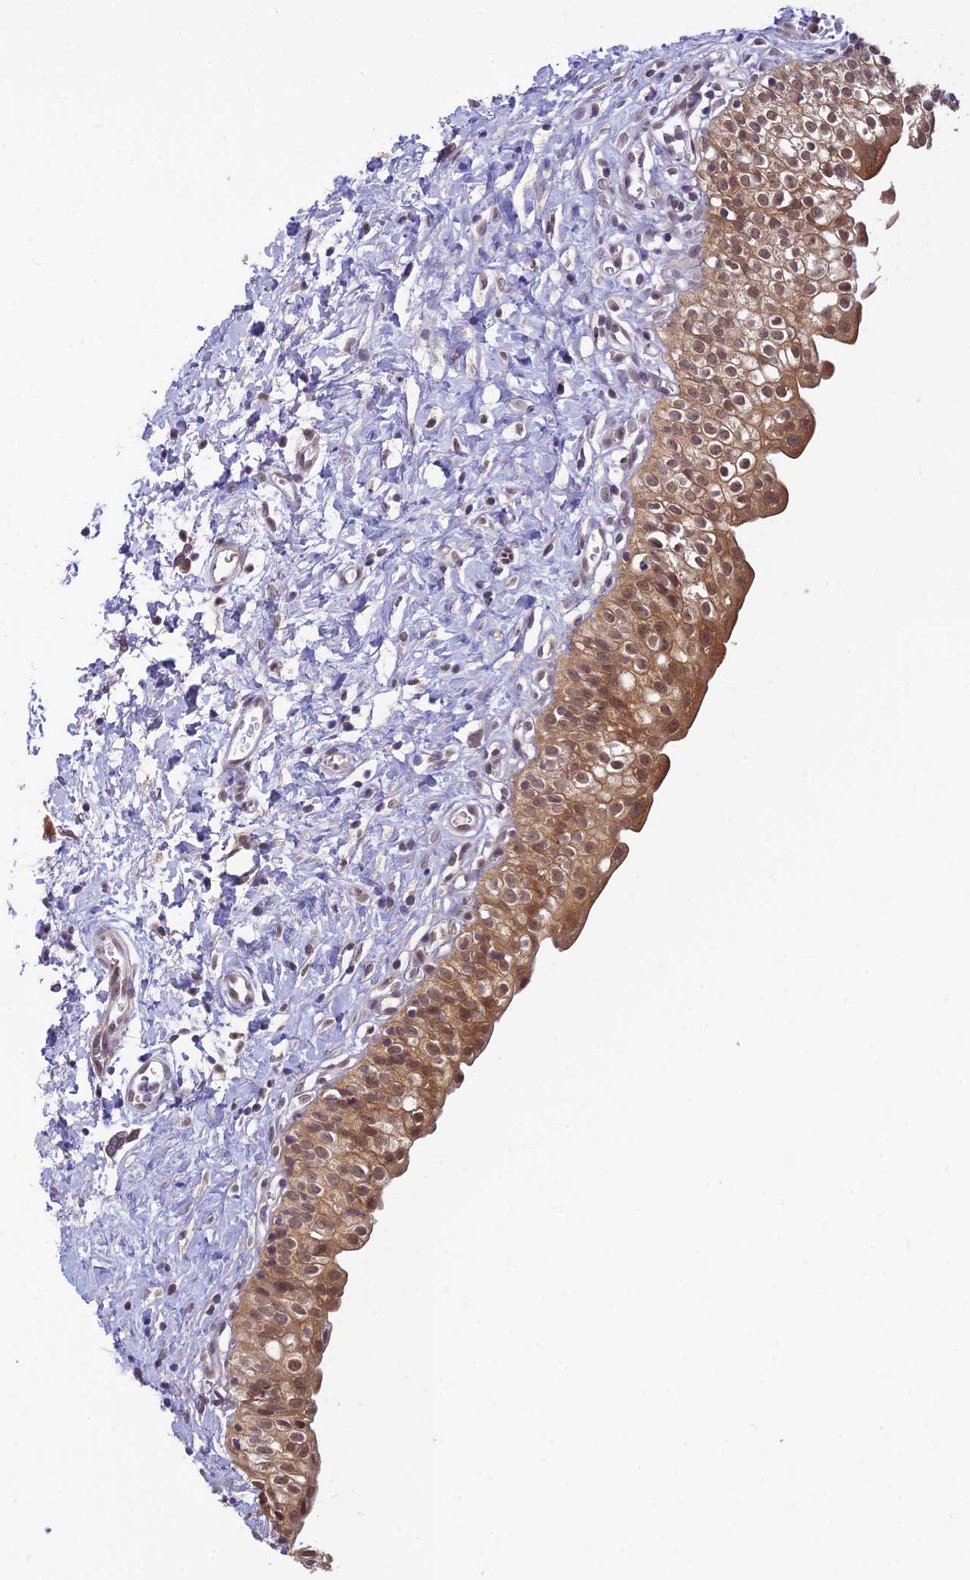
{"staining": {"intensity": "moderate", "quantity": ">75%", "location": "cytoplasmic/membranous,nuclear"}, "tissue": "urinary bladder", "cell_type": "Urothelial cells", "image_type": "normal", "snomed": [{"axis": "morphology", "description": "Normal tissue, NOS"}, {"axis": "topography", "description": "Urinary bladder"}], "caption": "The image shows a brown stain indicating the presence of a protein in the cytoplasmic/membranous,nuclear of urothelial cells in urinary bladder. The protein is stained brown, and the nuclei are stained in blue (DAB (3,3'-diaminobenzidine) IHC with brightfield microscopy, high magnification).", "gene": "SKIC8", "patient": {"sex": "male", "age": 51}}